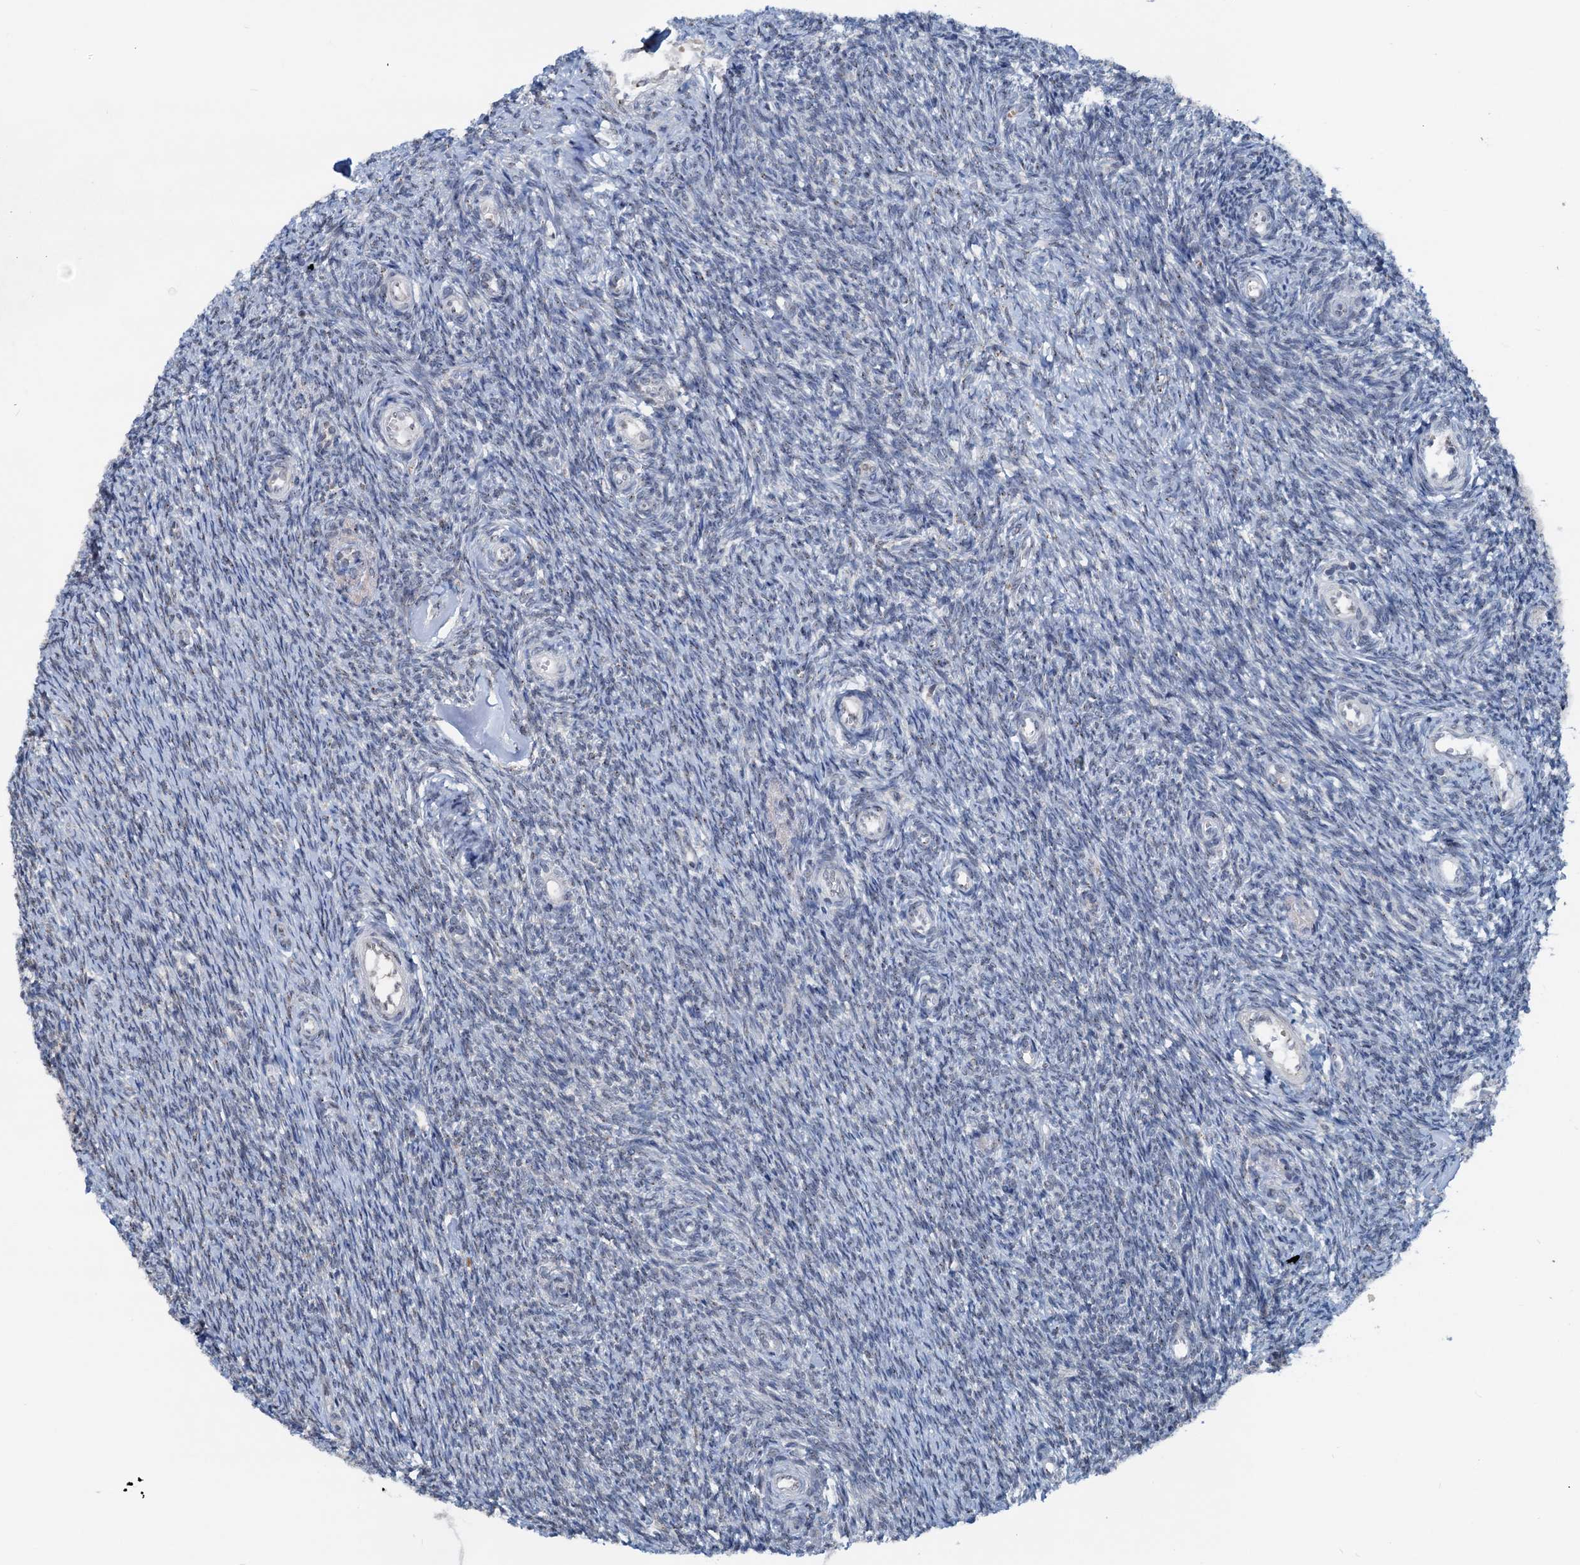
{"staining": {"intensity": "negative", "quantity": "none", "location": "none"}, "tissue": "ovary", "cell_type": "Ovarian stroma cells", "image_type": "normal", "snomed": [{"axis": "morphology", "description": "Normal tissue, NOS"}, {"axis": "topography", "description": "Ovary"}], "caption": "Ovarian stroma cells show no significant staining in benign ovary. (Stains: DAB (3,3'-diaminobenzidine) immunohistochemistry with hematoxylin counter stain, Microscopy: brightfield microscopy at high magnification).", "gene": "SHLD1", "patient": {"sex": "female", "age": 44}}